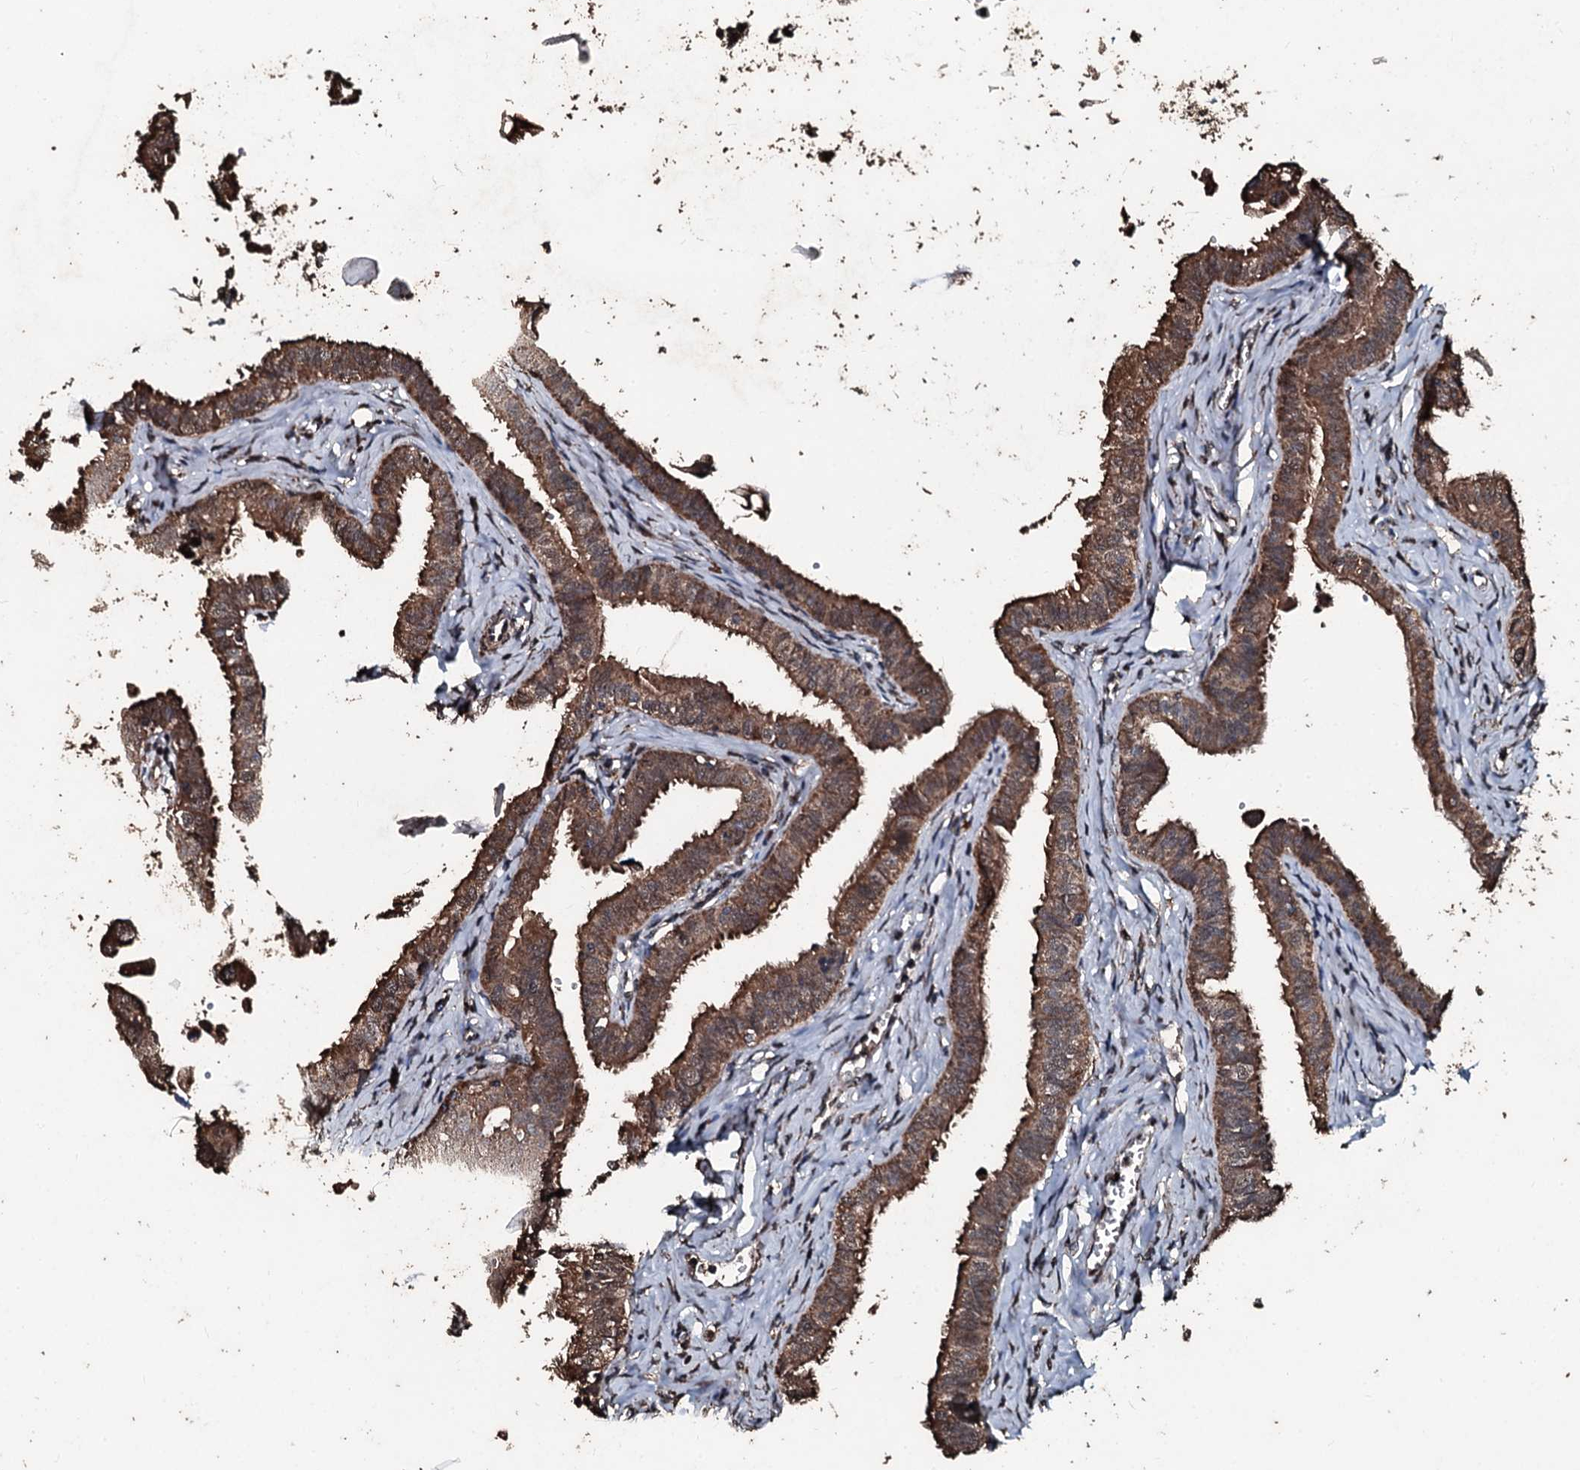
{"staining": {"intensity": "moderate", "quantity": ">75%", "location": "cytoplasmic/membranous,nuclear"}, "tissue": "fallopian tube", "cell_type": "Glandular cells", "image_type": "normal", "snomed": [{"axis": "morphology", "description": "Normal tissue, NOS"}, {"axis": "morphology", "description": "Carcinoma, NOS"}, {"axis": "topography", "description": "Fallopian tube"}, {"axis": "topography", "description": "Ovary"}], "caption": "This is an image of IHC staining of benign fallopian tube, which shows moderate positivity in the cytoplasmic/membranous,nuclear of glandular cells.", "gene": "FAAP24", "patient": {"sex": "female", "age": 59}}